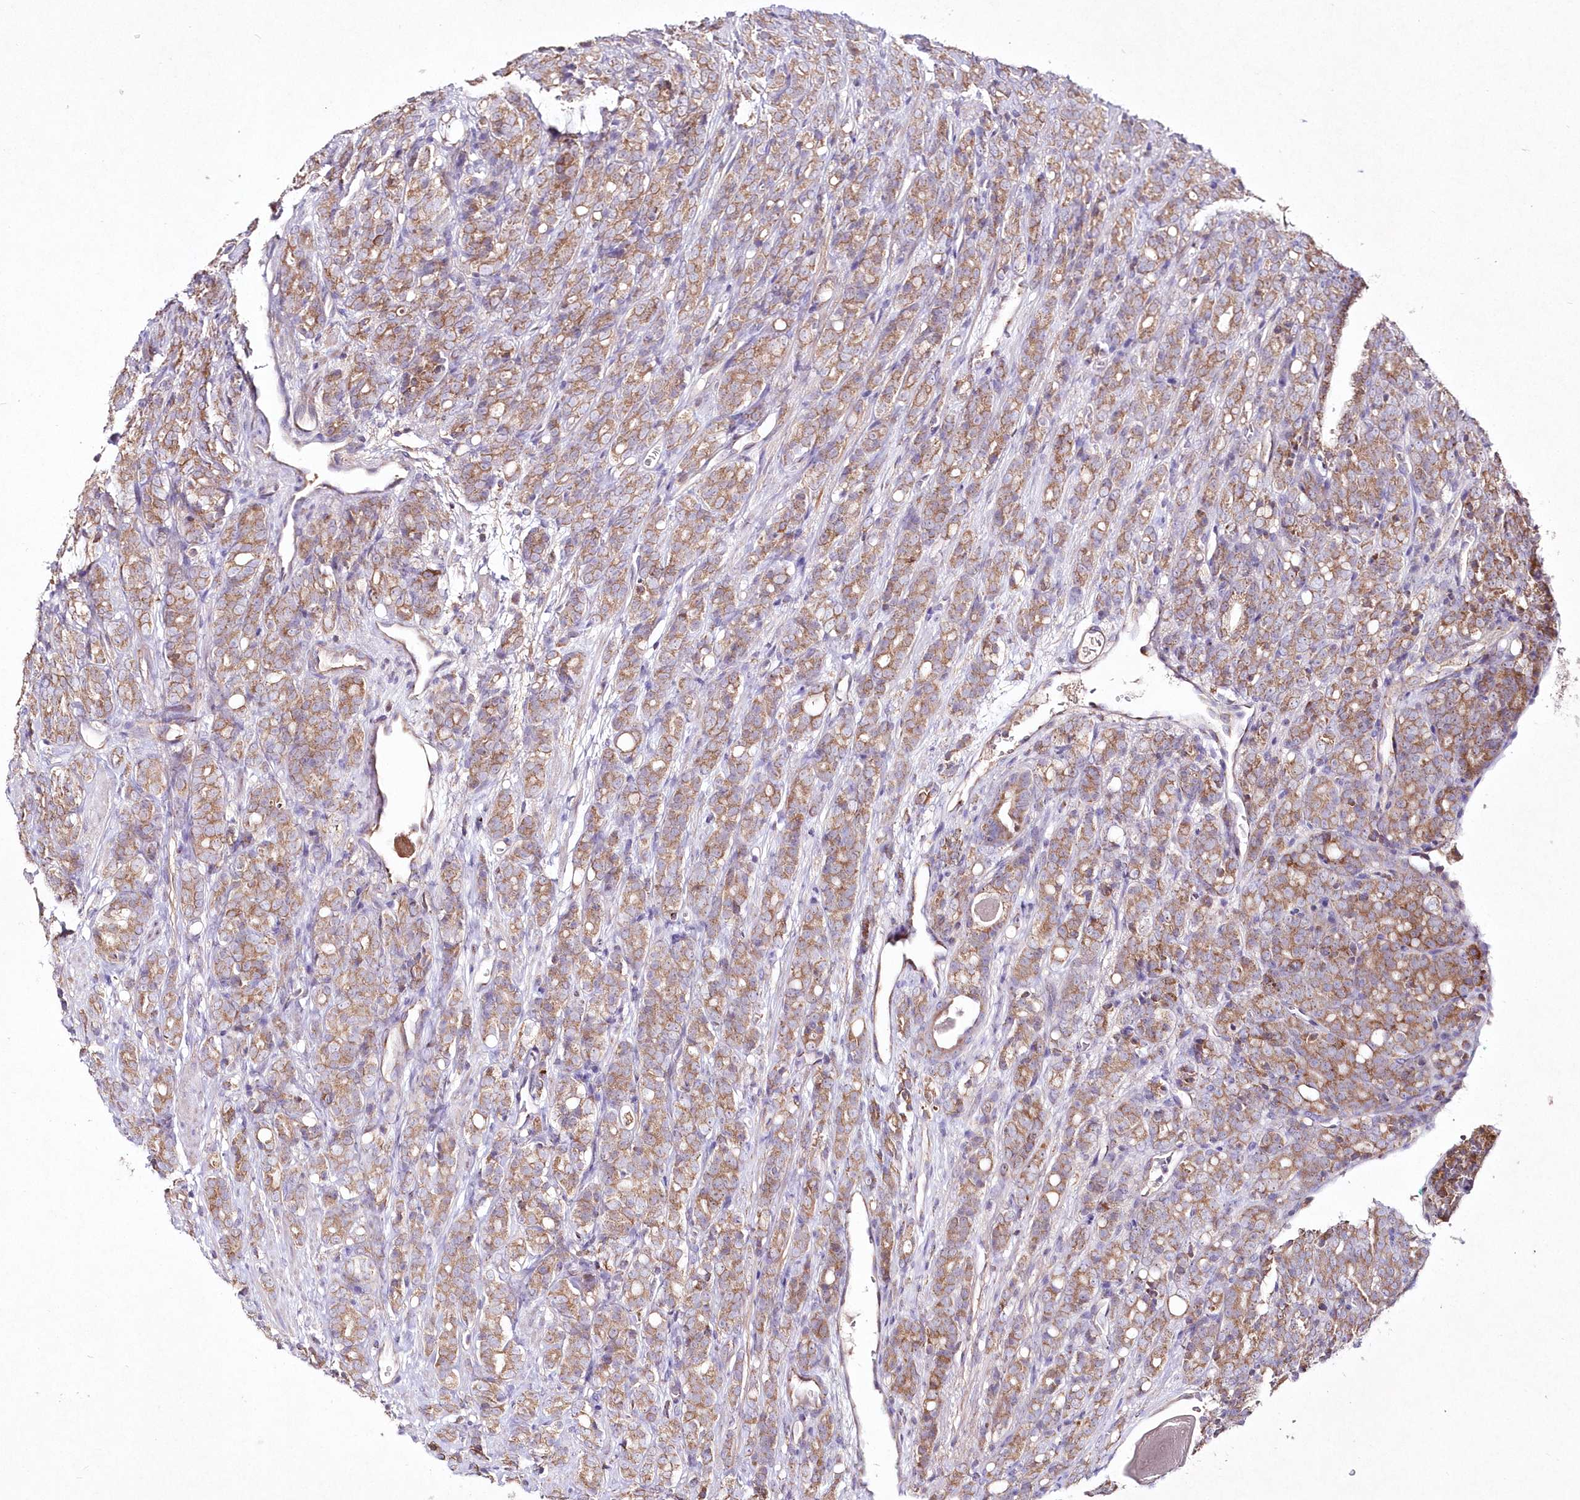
{"staining": {"intensity": "moderate", "quantity": ">75%", "location": "cytoplasmic/membranous"}, "tissue": "prostate cancer", "cell_type": "Tumor cells", "image_type": "cancer", "snomed": [{"axis": "morphology", "description": "Adenocarcinoma, High grade"}, {"axis": "topography", "description": "Prostate"}], "caption": "Prostate high-grade adenocarcinoma tissue exhibits moderate cytoplasmic/membranous expression in approximately >75% of tumor cells (DAB = brown stain, brightfield microscopy at high magnification).", "gene": "DNA2", "patient": {"sex": "male", "age": 62}}